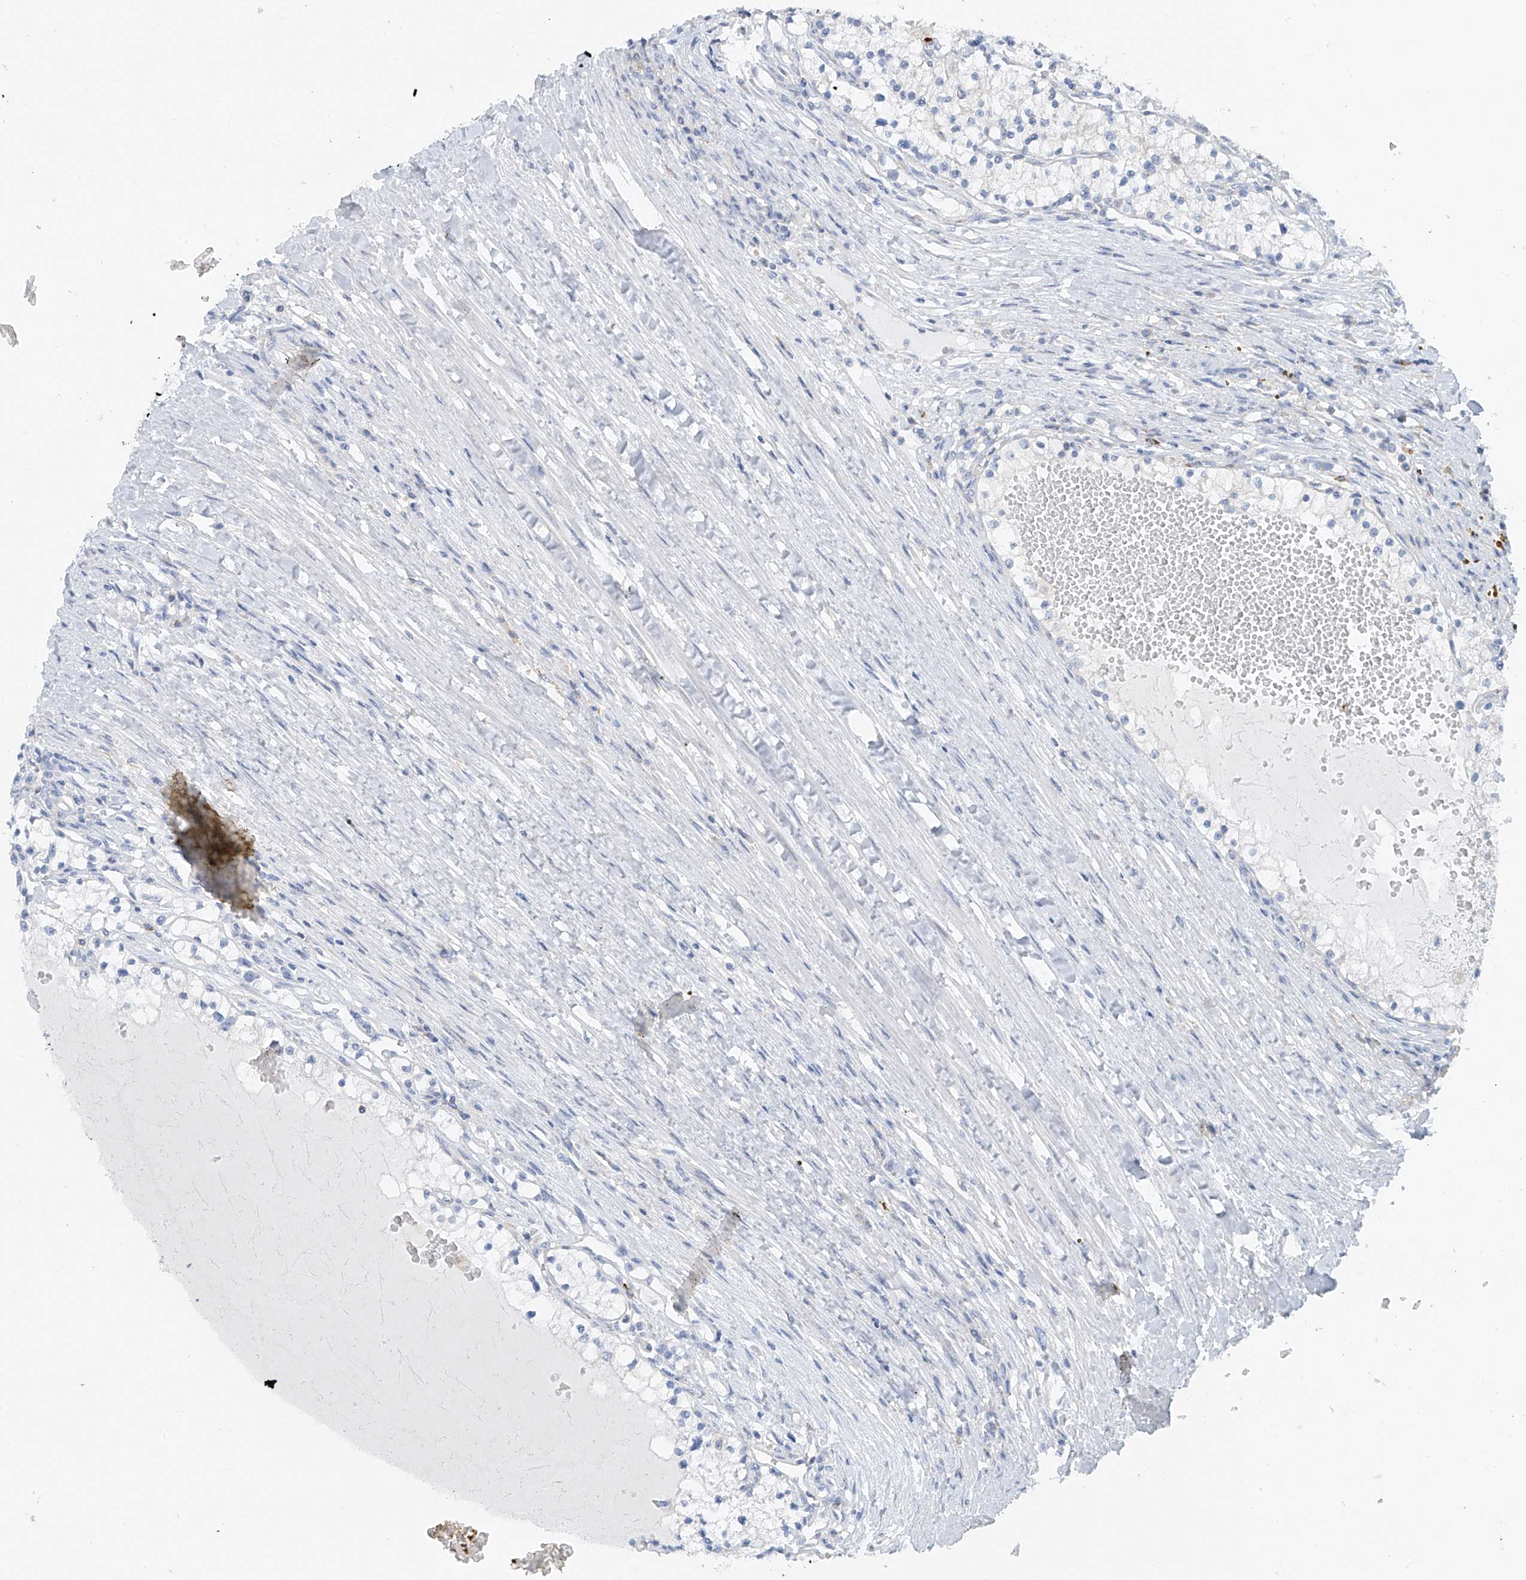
{"staining": {"intensity": "negative", "quantity": "none", "location": "none"}, "tissue": "renal cancer", "cell_type": "Tumor cells", "image_type": "cancer", "snomed": [{"axis": "morphology", "description": "Normal tissue, NOS"}, {"axis": "morphology", "description": "Adenocarcinoma, NOS"}, {"axis": "topography", "description": "Kidney"}], "caption": "Human renal cancer stained for a protein using immunohistochemistry (IHC) reveals no positivity in tumor cells.", "gene": "POMGNT2", "patient": {"sex": "male", "age": 68}}